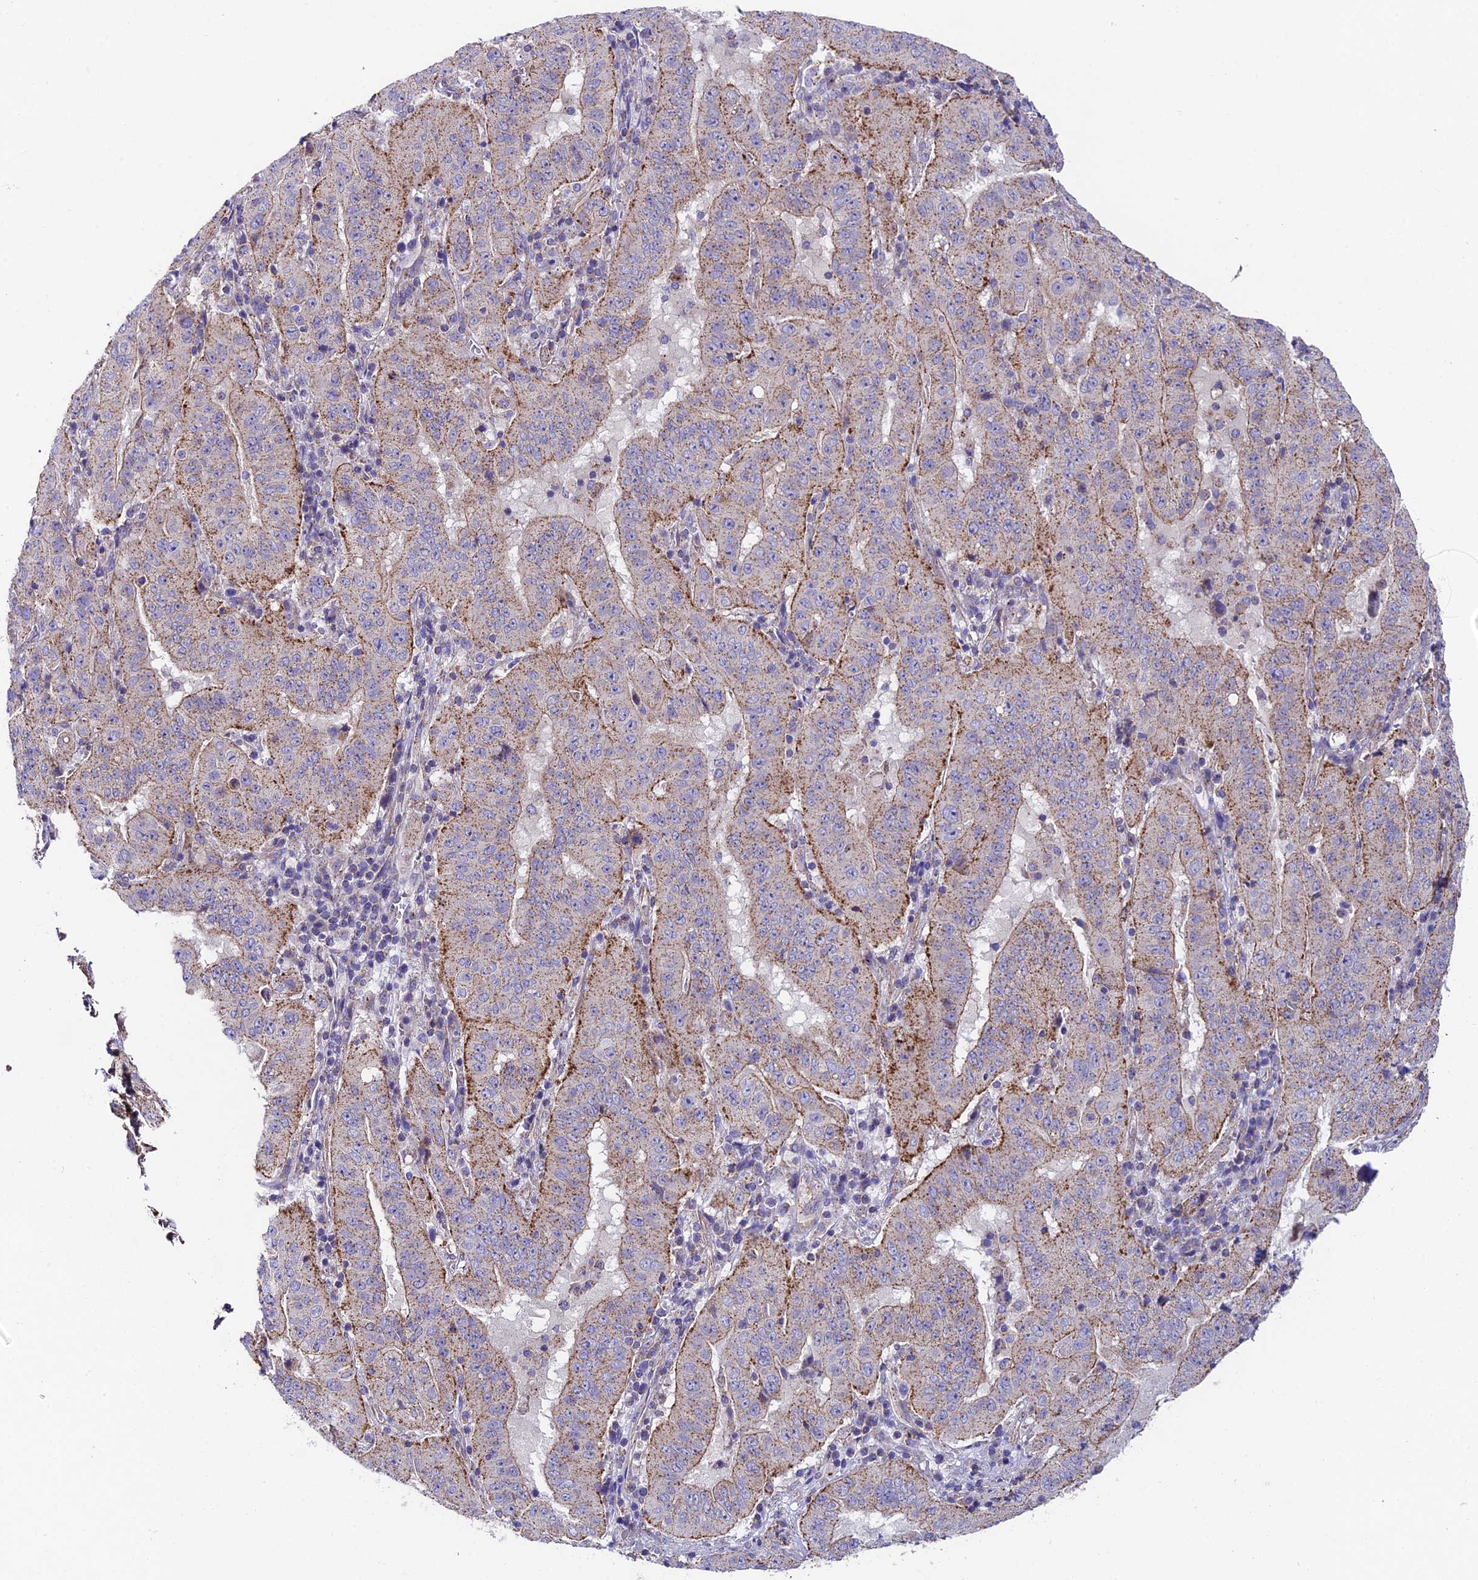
{"staining": {"intensity": "strong", "quantity": "25%-75%", "location": "cytoplasmic/membranous"}, "tissue": "pancreatic cancer", "cell_type": "Tumor cells", "image_type": "cancer", "snomed": [{"axis": "morphology", "description": "Adenocarcinoma, NOS"}, {"axis": "topography", "description": "Pancreas"}], "caption": "Immunohistochemical staining of pancreatic adenocarcinoma exhibits high levels of strong cytoplasmic/membranous staining in approximately 25%-75% of tumor cells. The staining is performed using DAB brown chromogen to label protein expression. The nuclei are counter-stained blue using hematoxylin.", "gene": "QRFP", "patient": {"sex": "male", "age": 63}}